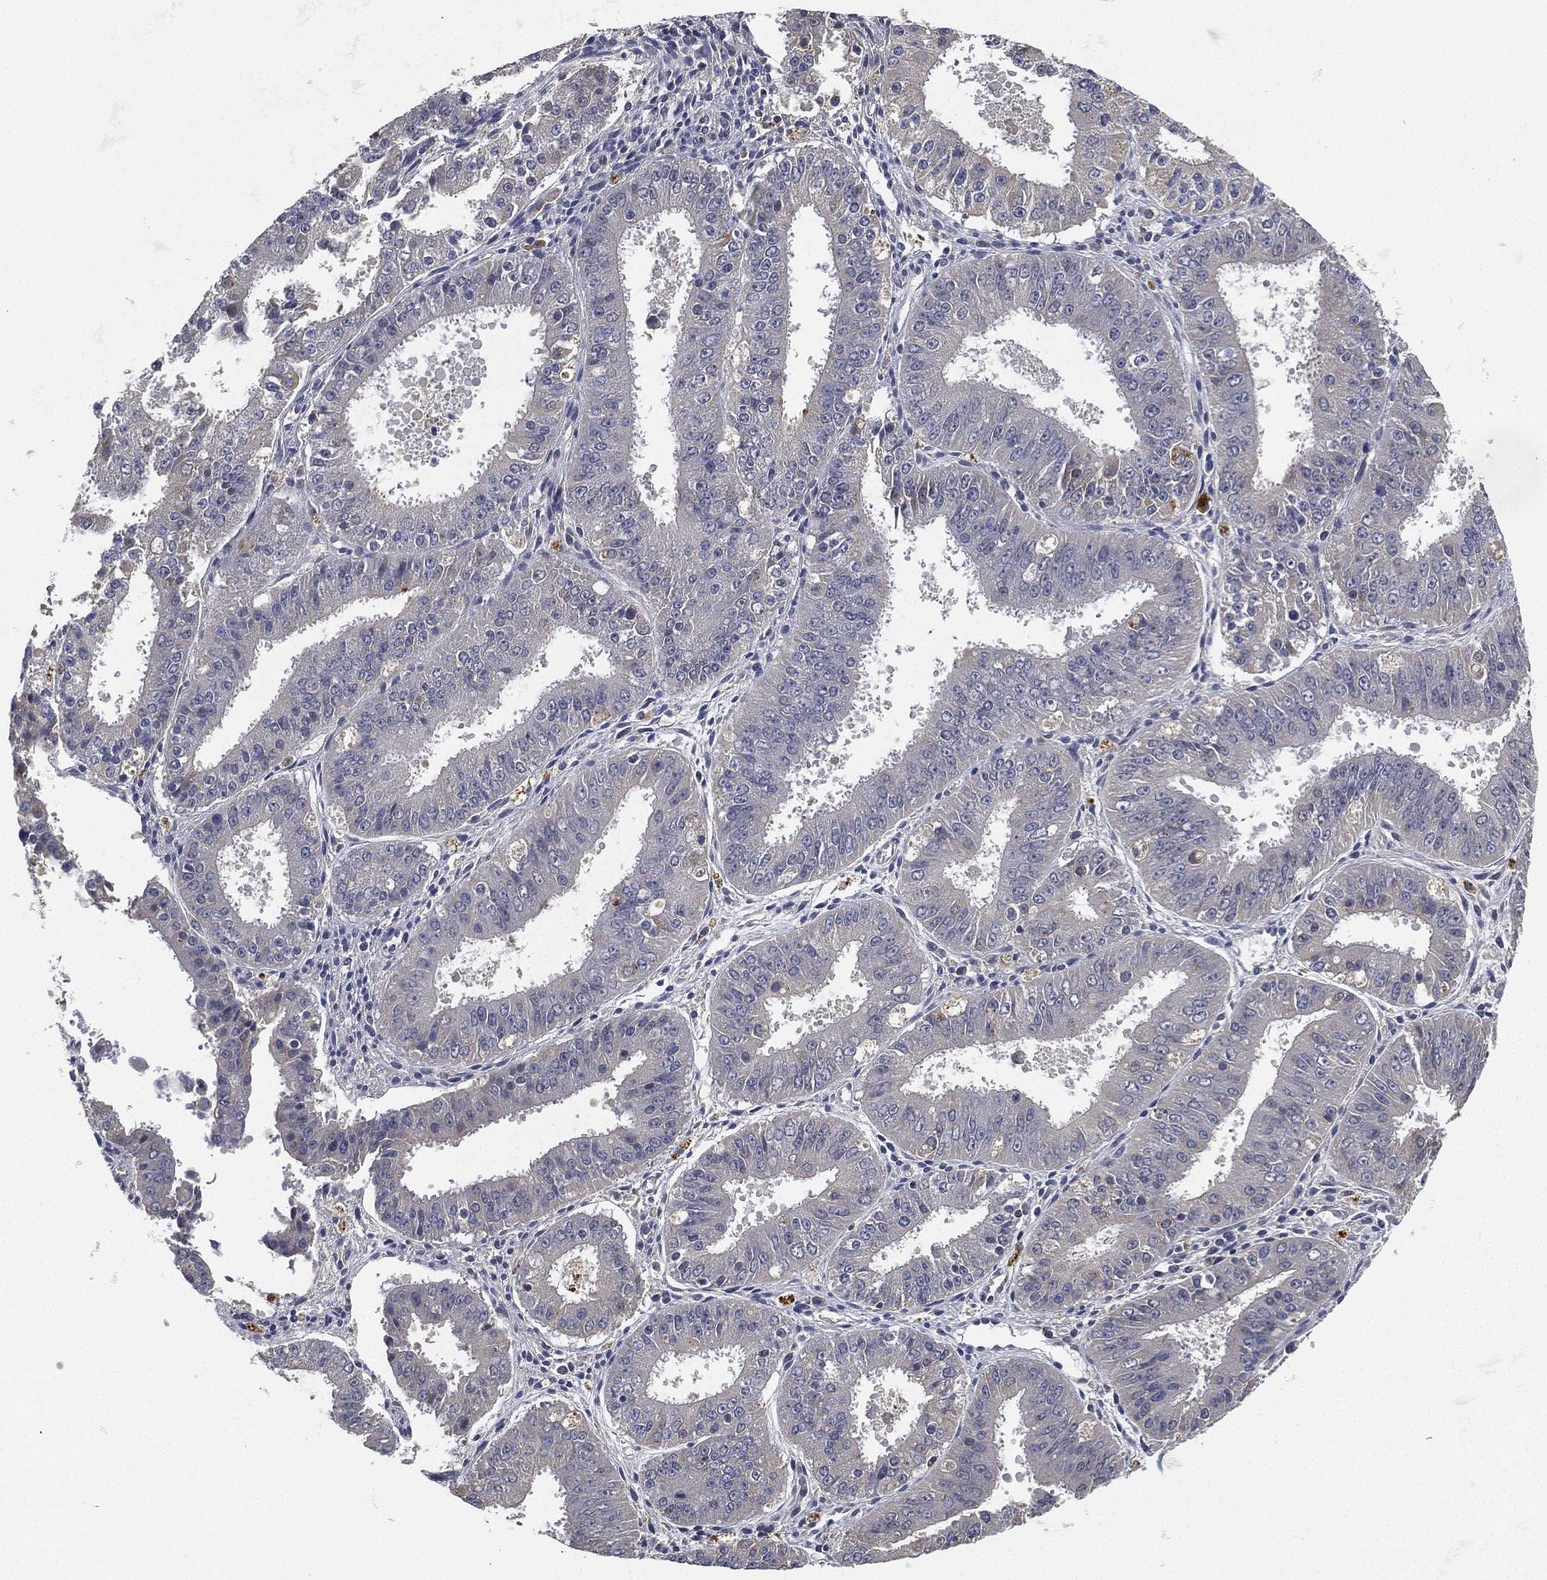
{"staining": {"intensity": "negative", "quantity": "none", "location": "none"}, "tissue": "ovarian cancer", "cell_type": "Tumor cells", "image_type": "cancer", "snomed": [{"axis": "morphology", "description": "Carcinoma, endometroid"}, {"axis": "topography", "description": "Ovary"}], "caption": "This is an IHC histopathology image of human ovarian endometroid carcinoma. There is no staining in tumor cells.", "gene": "CFAP251", "patient": {"sex": "female", "age": 42}}